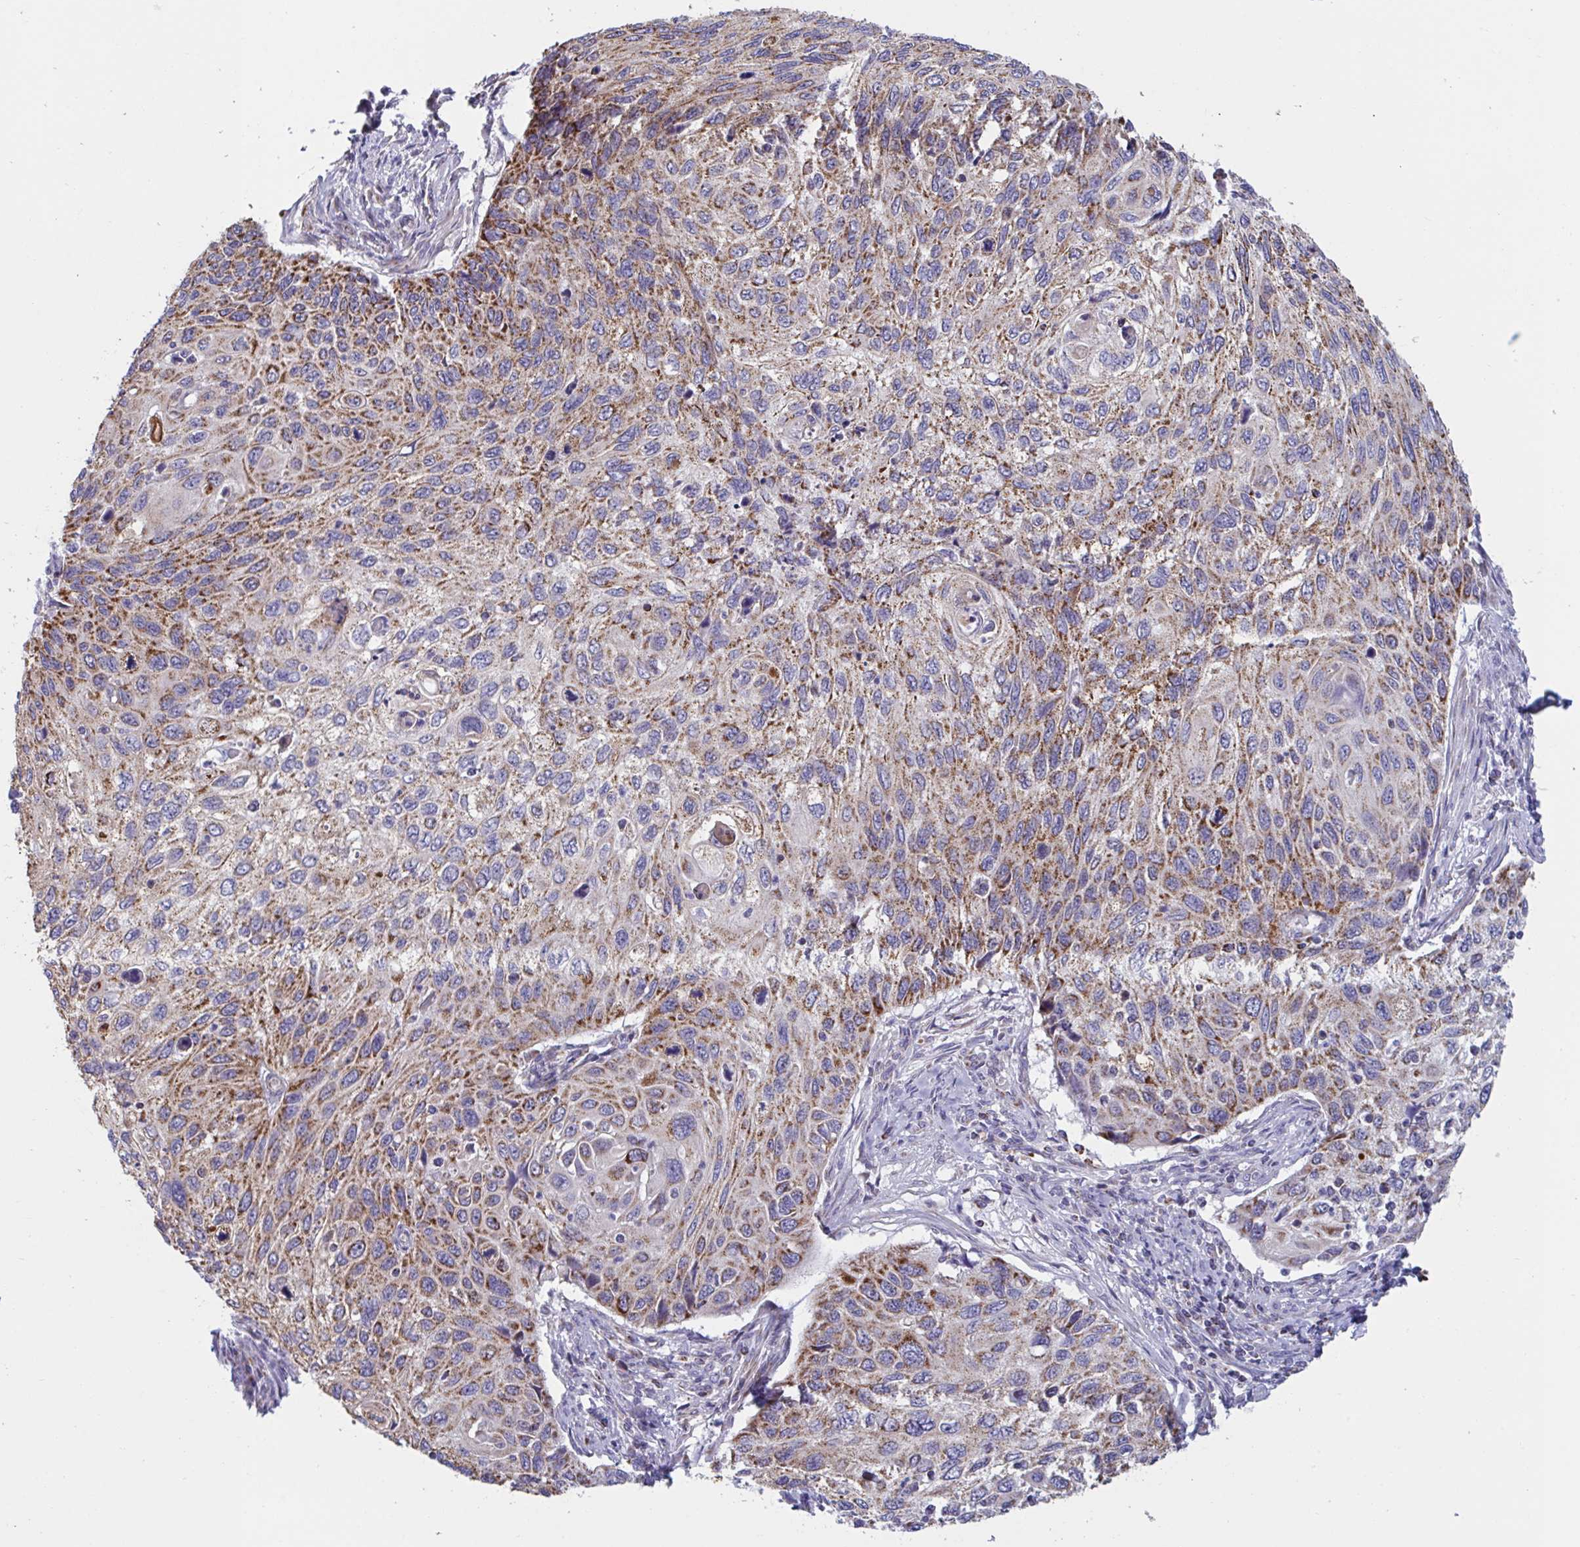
{"staining": {"intensity": "moderate", "quantity": ">75%", "location": "cytoplasmic/membranous"}, "tissue": "cervical cancer", "cell_type": "Tumor cells", "image_type": "cancer", "snomed": [{"axis": "morphology", "description": "Squamous cell carcinoma, NOS"}, {"axis": "topography", "description": "Cervix"}], "caption": "Moderate cytoplasmic/membranous staining is seen in approximately >75% of tumor cells in cervical squamous cell carcinoma. (DAB (3,3'-diaminobenzidine) IHC, brown staining for protein, blue staining for nuclei).", "gene": "BCAT2", "patient": {"sex": "female", "age": 70}}